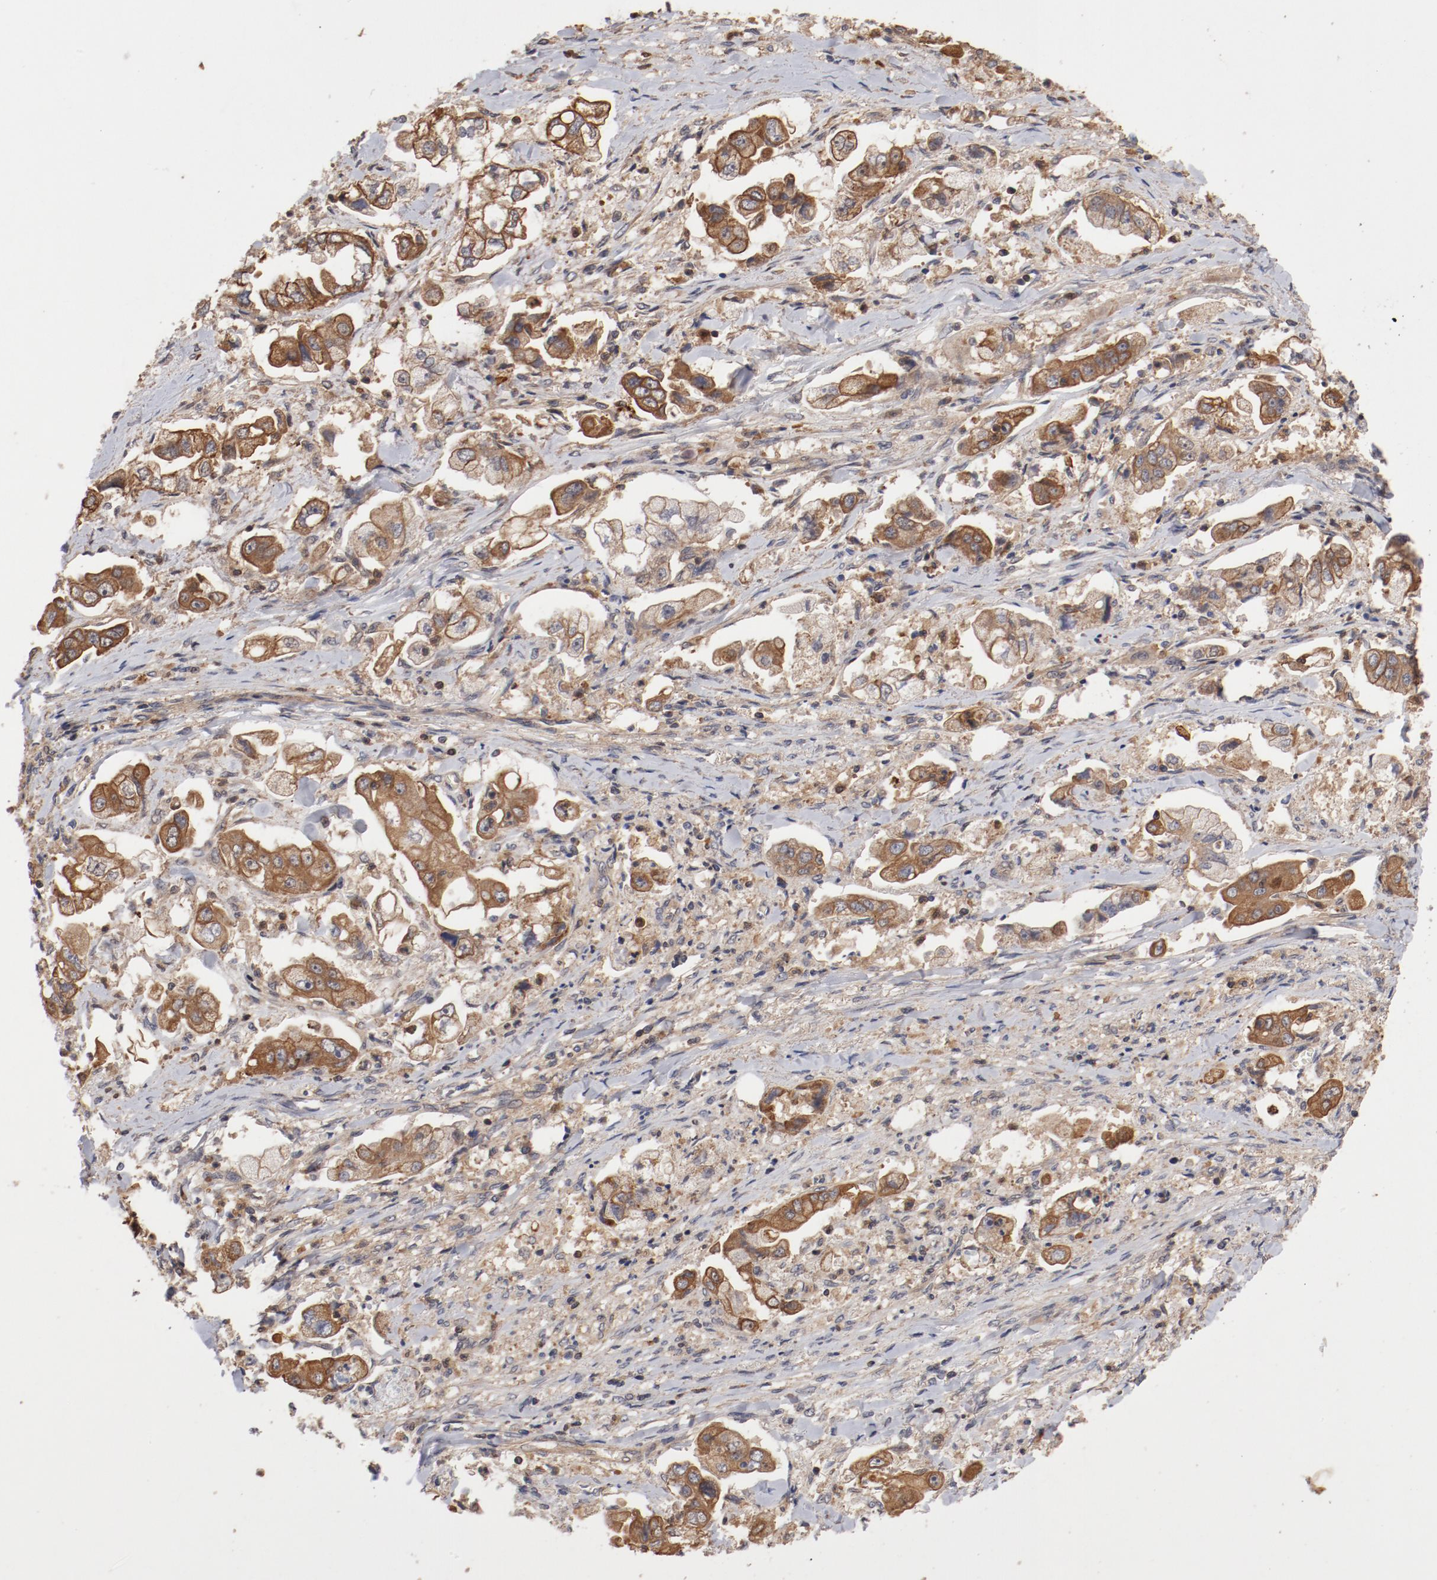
{"staining": {"intensity": "moderate", "quantity": ">75%", "location": "cytoplasmic/membranous"}, "tissue": "stomach cancer", "cell_type": "Tumor cells", "image_type": "cancer", "snomed": [{"axis": "morphology", "description": "Adenocarcinoma, NOS"}, {"axis": "topography", "description": "Stomach"}], "caption": "A brown stain labels moderate cytoplasmic/membranous staining of a protein in stomach cancer (adenocarcinoma) tumor cells.", "gene": "GUF1", "patient": {"sex": "male", "age": 62}}